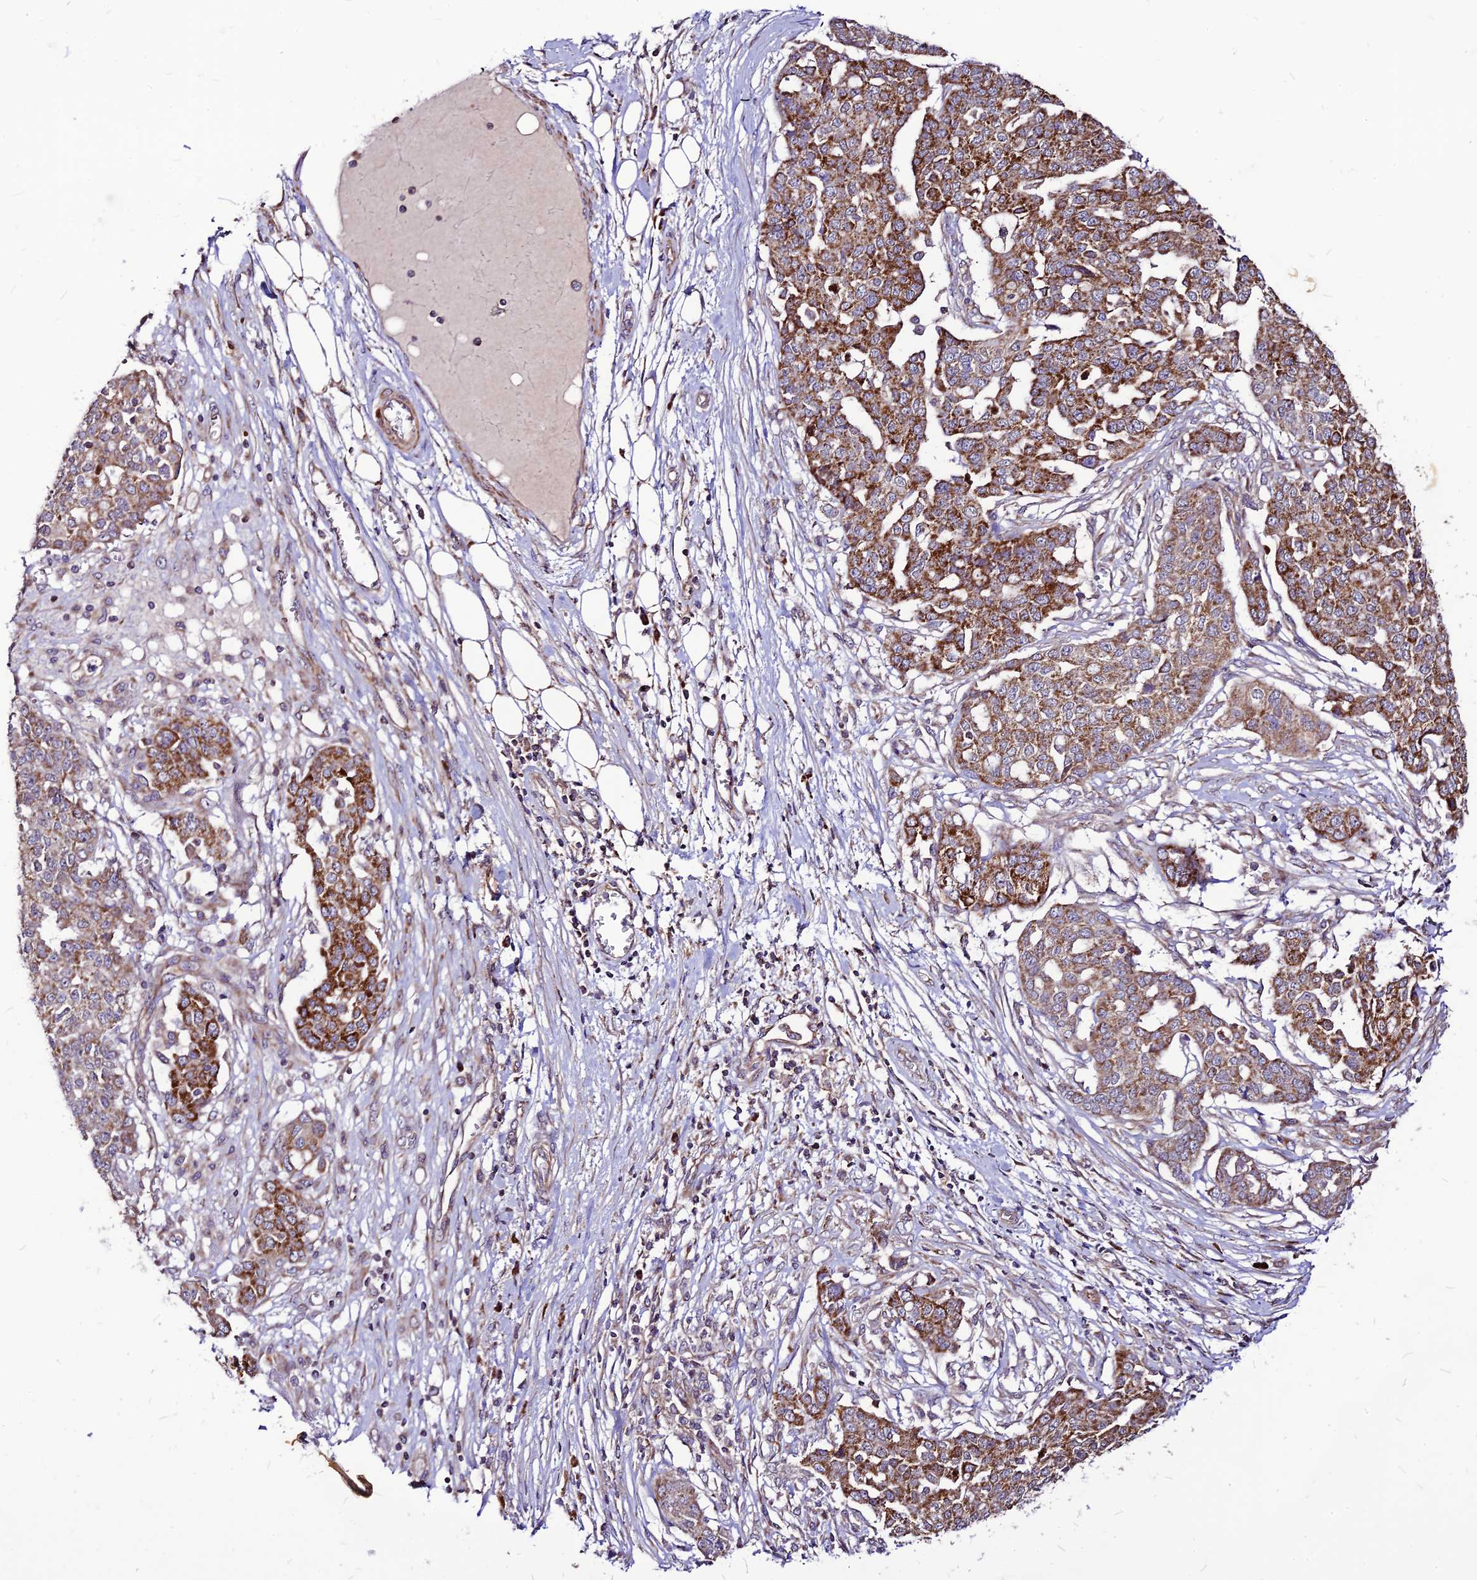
{"staining": {"intensity": "strong", "quantity": "25%-75%", "location": "cytoplasmic/membranous"}, "tissue": "ovarian cancer", "cell_type": "Tumor cells", "image_type": "cancer", "snomed": [{"axis": "morphology", "description": "Cystadenocarcinoma, serous, NOS"}, {"axis": "topography", "description": "Soft tissue"}, {"axis": "topography", "description": "Ovary"}], "caption": "DAB (3,3'-diaminobenzidine) immunohistochemical staining of ovarian serous cystadenocarcinoma demonstrates strong cytoplasmic/membranous protein staining in about 25%-75% of tumor cells.", "gene": "ECI1", "patient": {"sex": "female", "age": 57}}